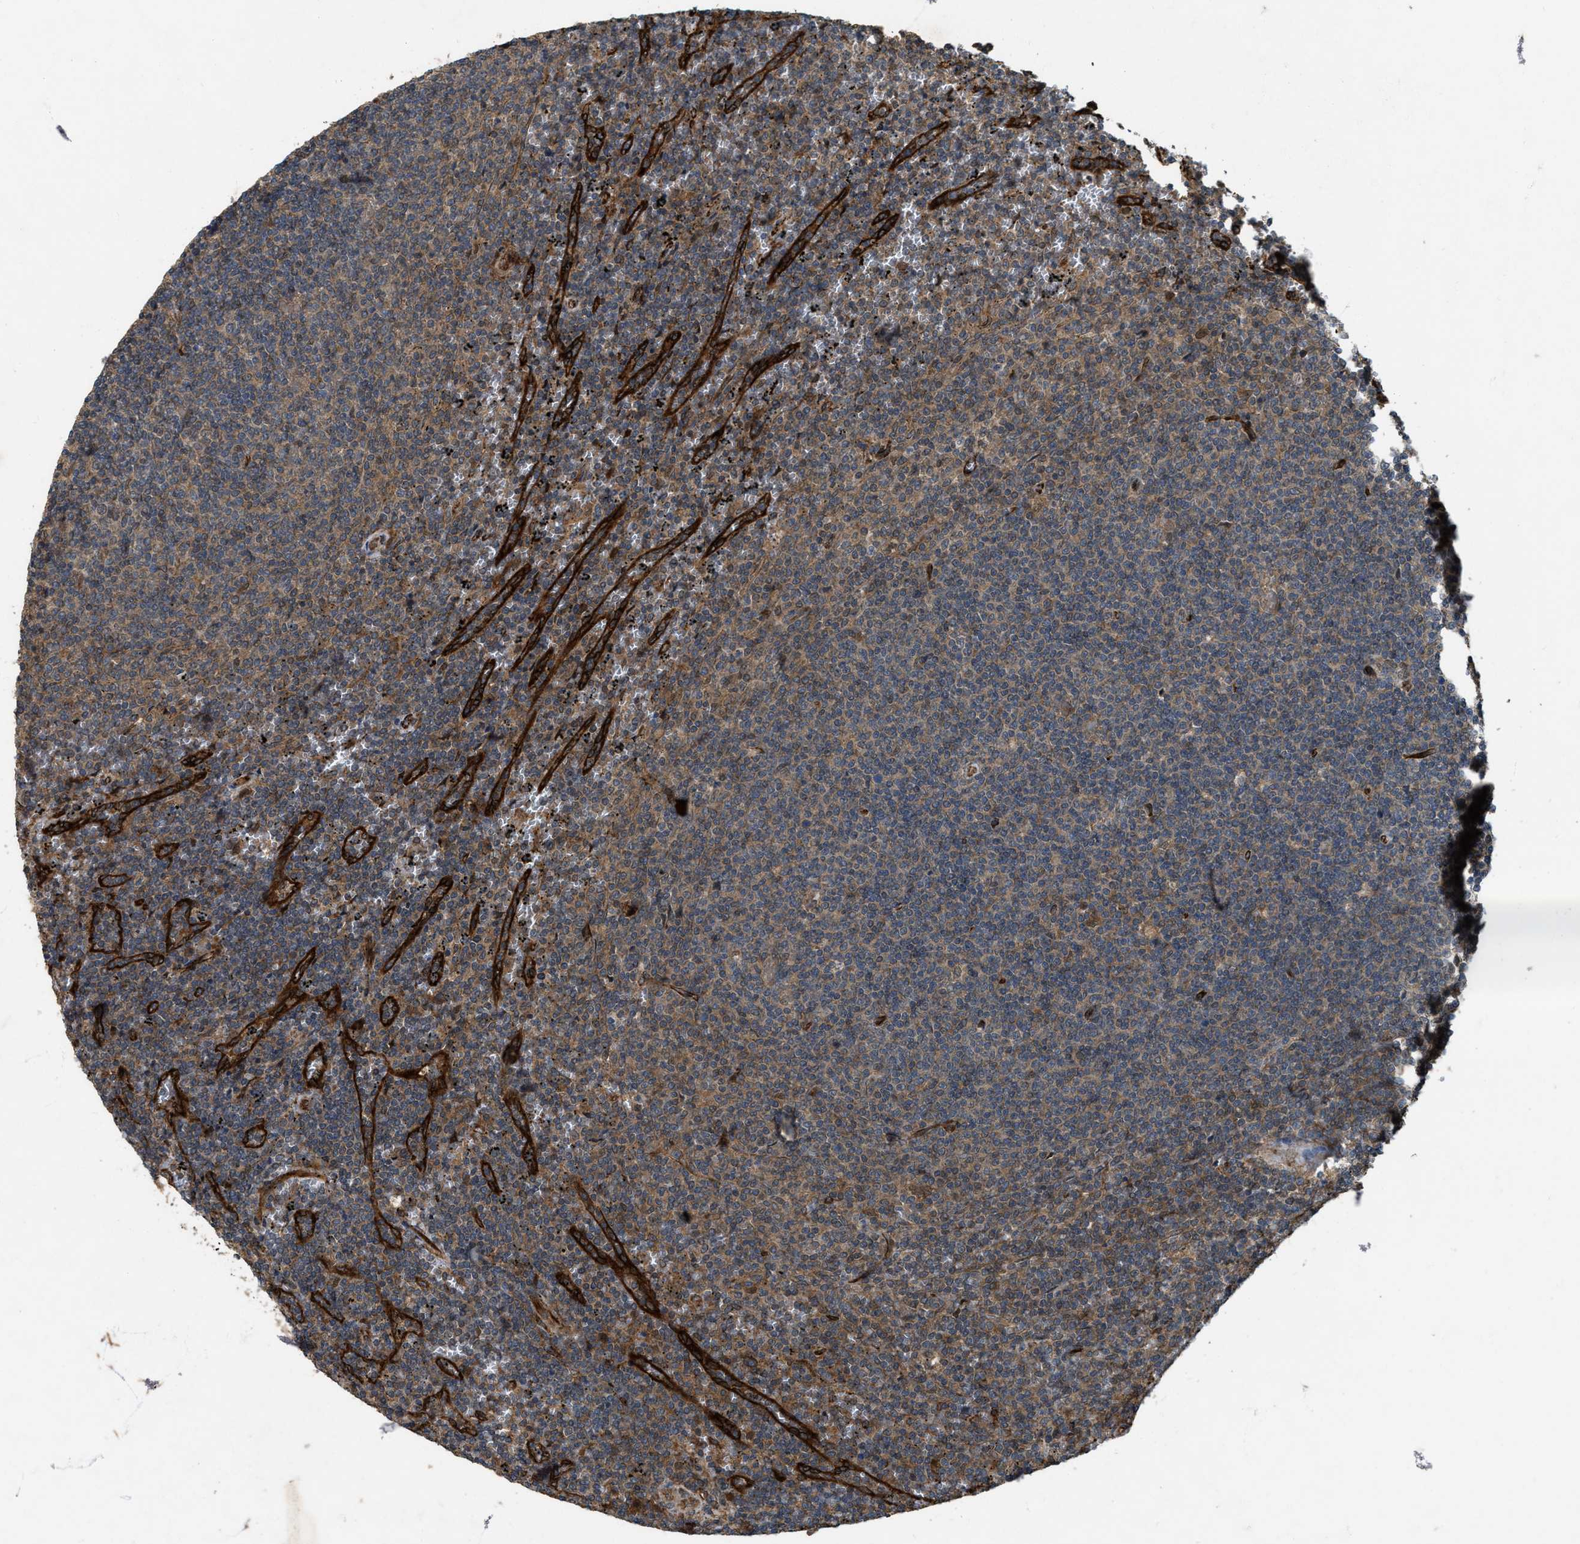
{"staining": {"intensity": "weak", "quantity": ">75%", "location": "cytoplasmic/membranous"}, "tissue": "lymphoma", "cell_type": "Tumor cells", "image_type": "cancer", "snomed": [{"axis": "morphology", "description": "Malignant lymphoma, non-Hodgkin's type, Low grade"}, {"axis": "topography", "description": "Spleen"}], "caption": "This is a micrograph of immunohistochemistry staining of malignant lymphoma, non-Hodgkin's type (low-grade), which shows weak expression in the cytoplasmic/membranous of tumor cells.", "gene": "LRRC72", "patient": {"sex": "female", "age": 50}}